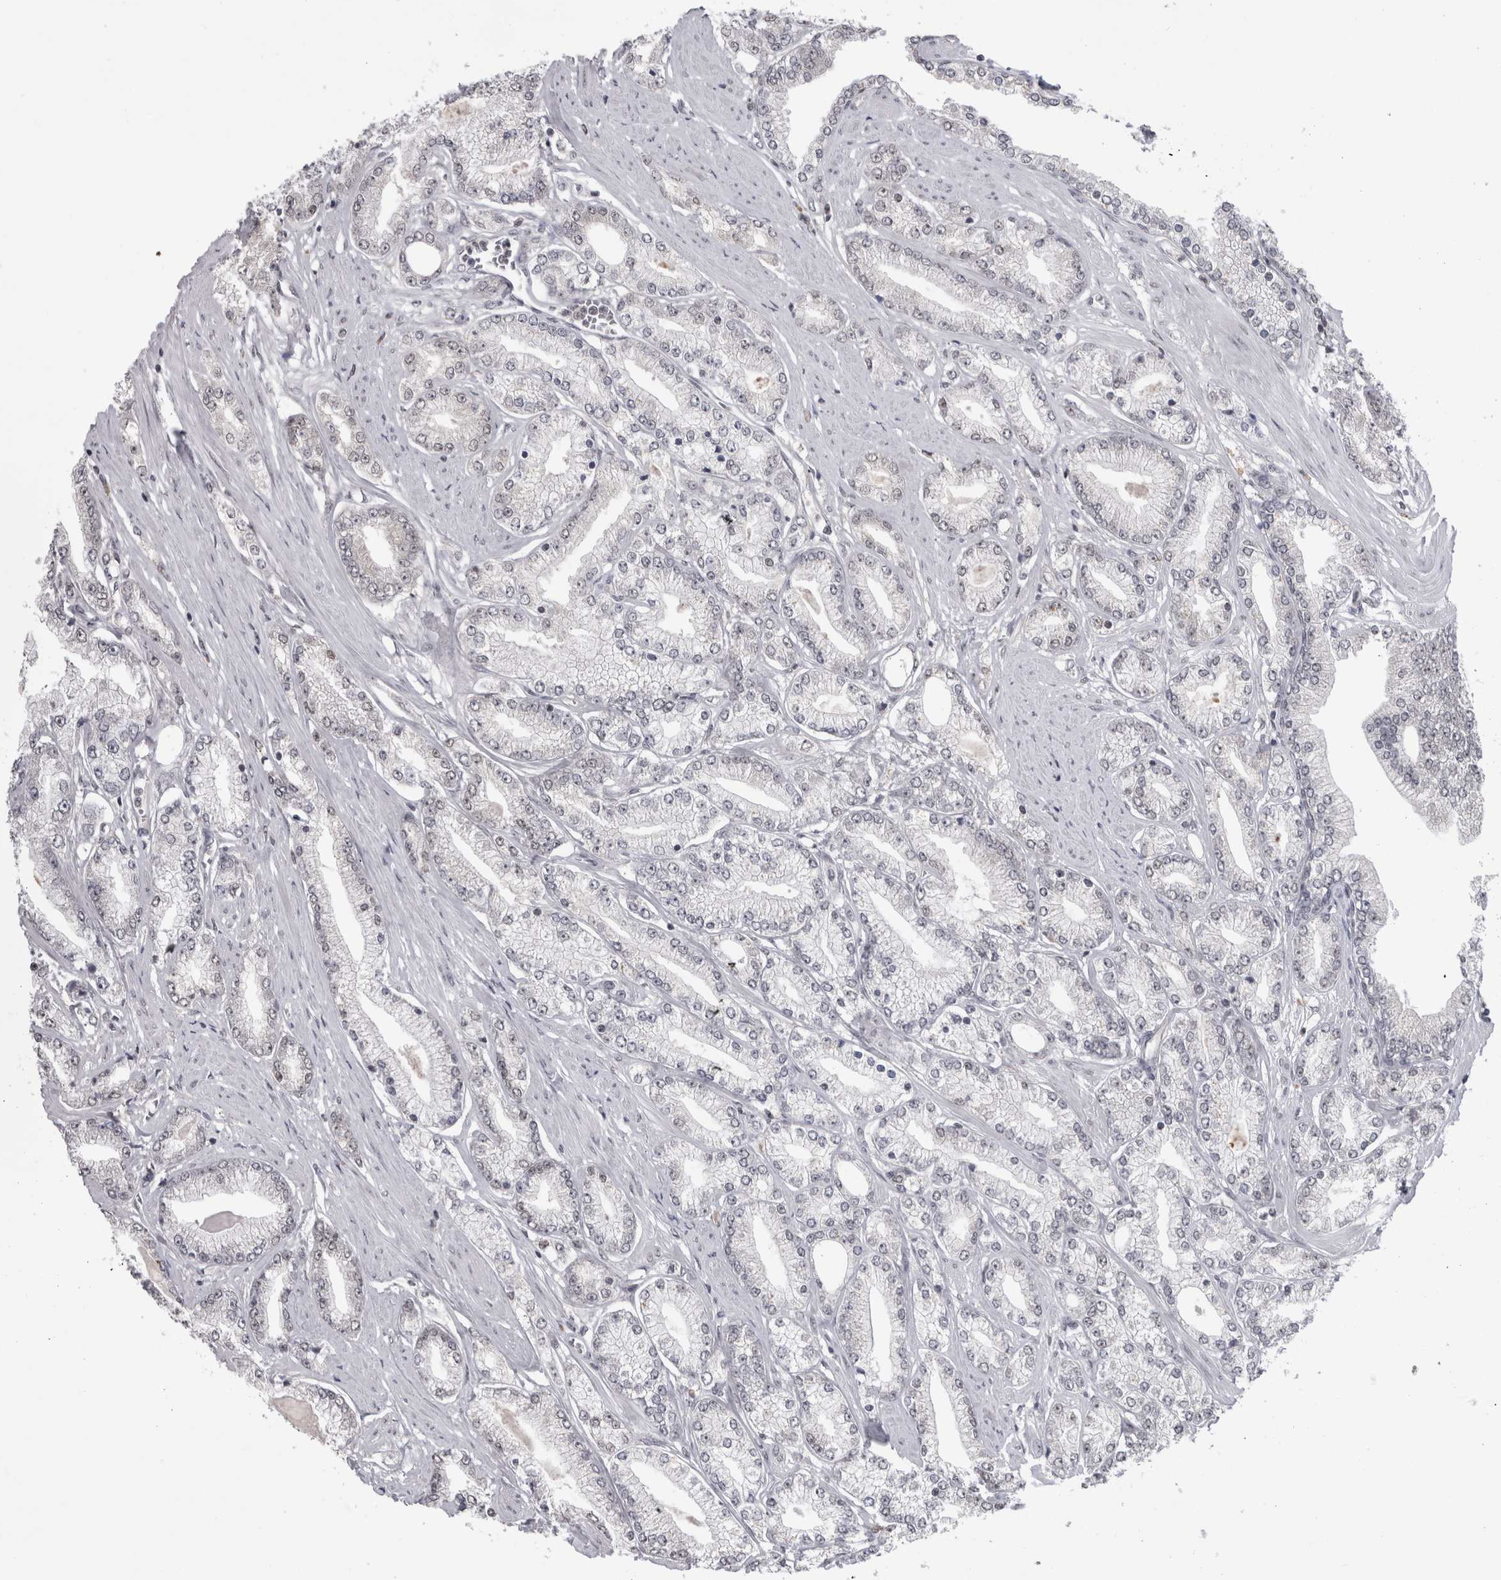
{"staining": {"intensity": "negative", "quantity": "none", "location": "none"}, "tissue": "prostate cancer", "cell_type": "Tumor cells", "image_type": "cancer", "snomed": [{"axis": "morphology", "description": "Adenocarcinoma, Low grade"}, {"axis": "topography", "description": "Prostate"}], "caption": "This is an immunohistochemistry photomicrograph of prostate cancer (low-grade adenocarcinoma). There is no positivity in tumor cells.", "gene": "PSMB2", "patient": {"sex": "male", "age": 62}}